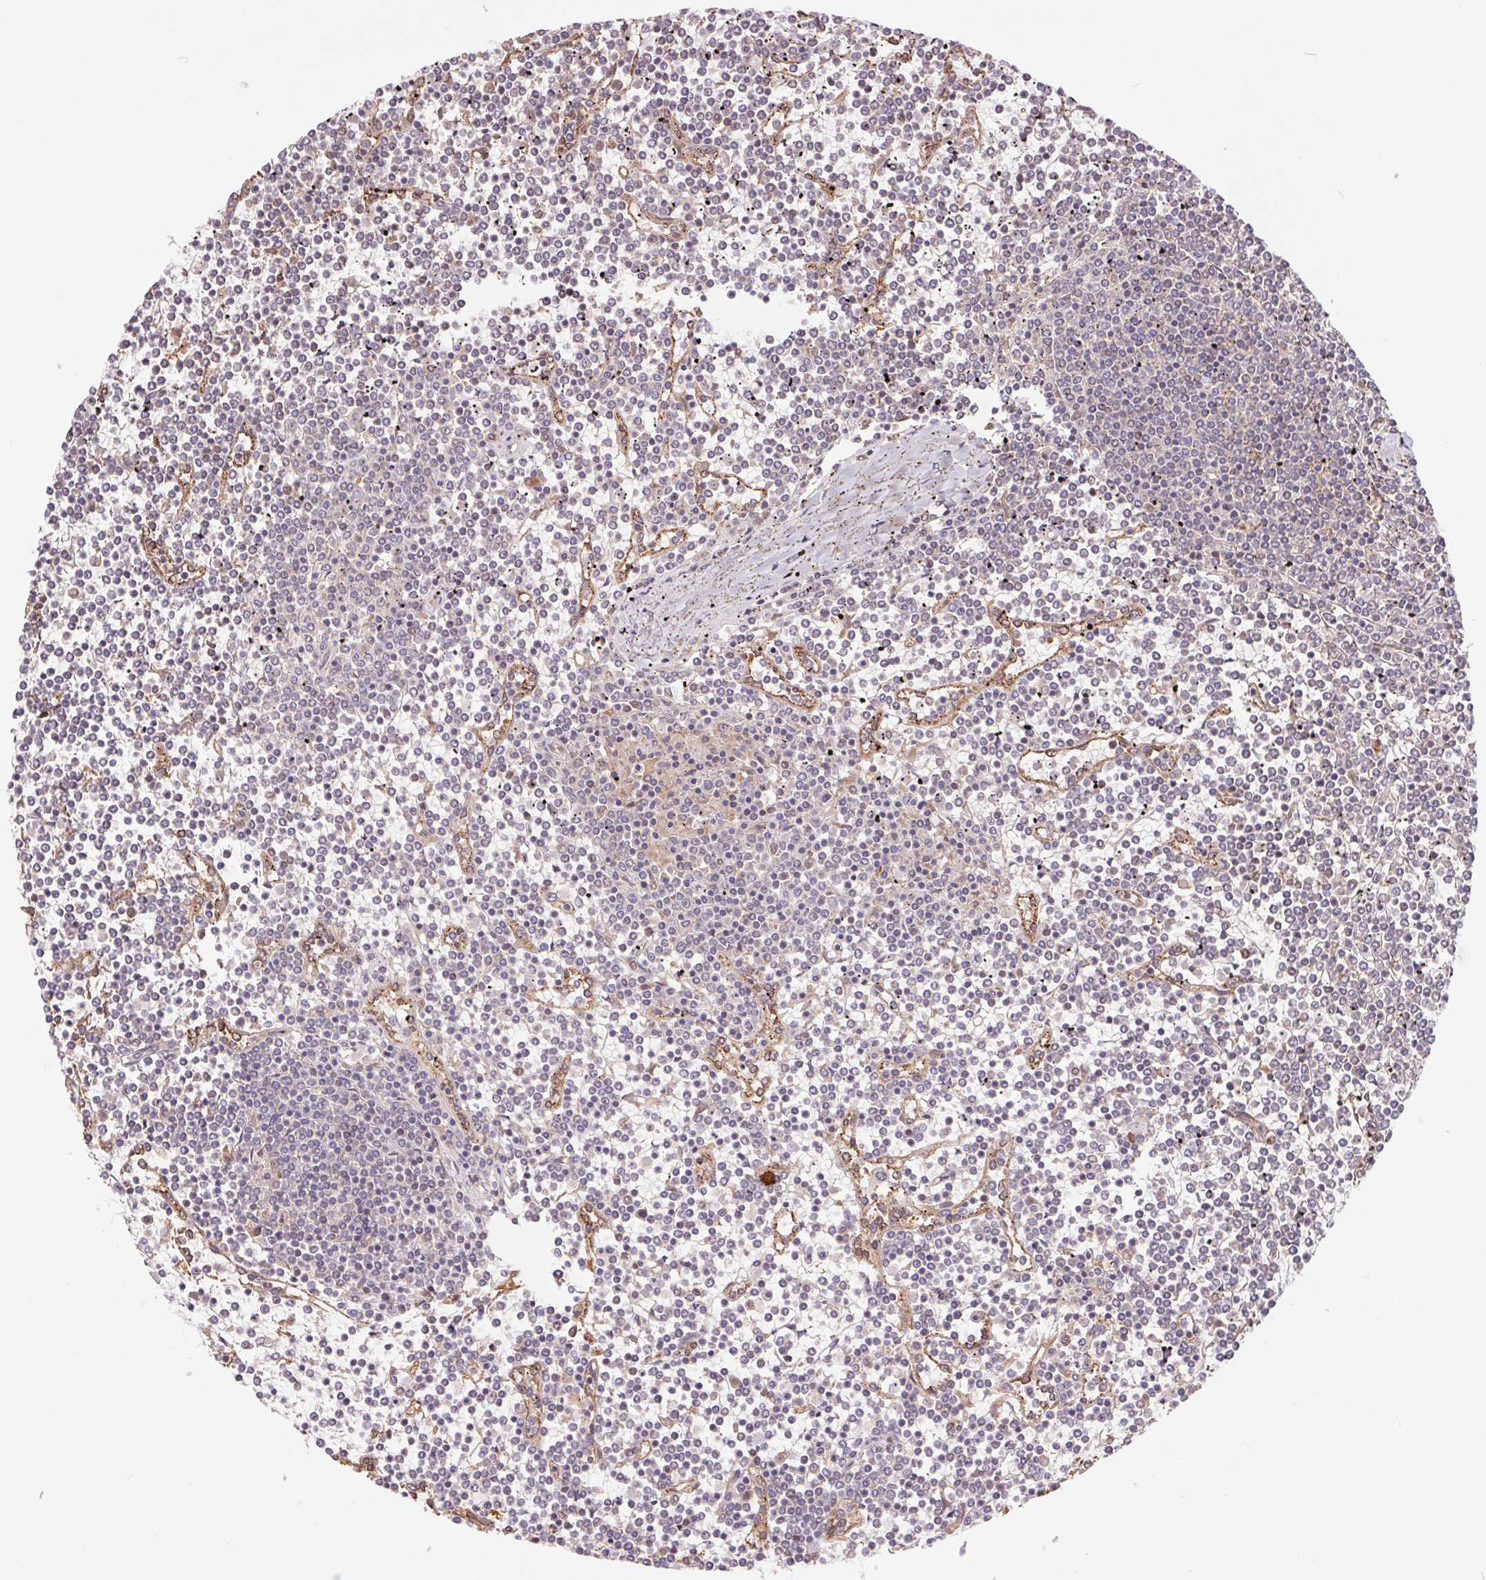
{"staining": {"intensity": "negative", "quantity": "none", "location": "none"}, "tissue": "lymphoma", "cell_type": "Tumor cells", "image_type": "cancer", "snomed": [{"axis": "morphology", "description": "Malignant lymphoma, non-Hodgkin's type, Low grade"}, {"axis": "topography", "description": "Spleen"}], "caption": "Human low-grade malignant lymphoma, non-Hodgkin's type stained for a protein using IHC displays no positivity in tumor cells.", "gene": "RRM1", "patient": {"sex": "female", "age": 19}}